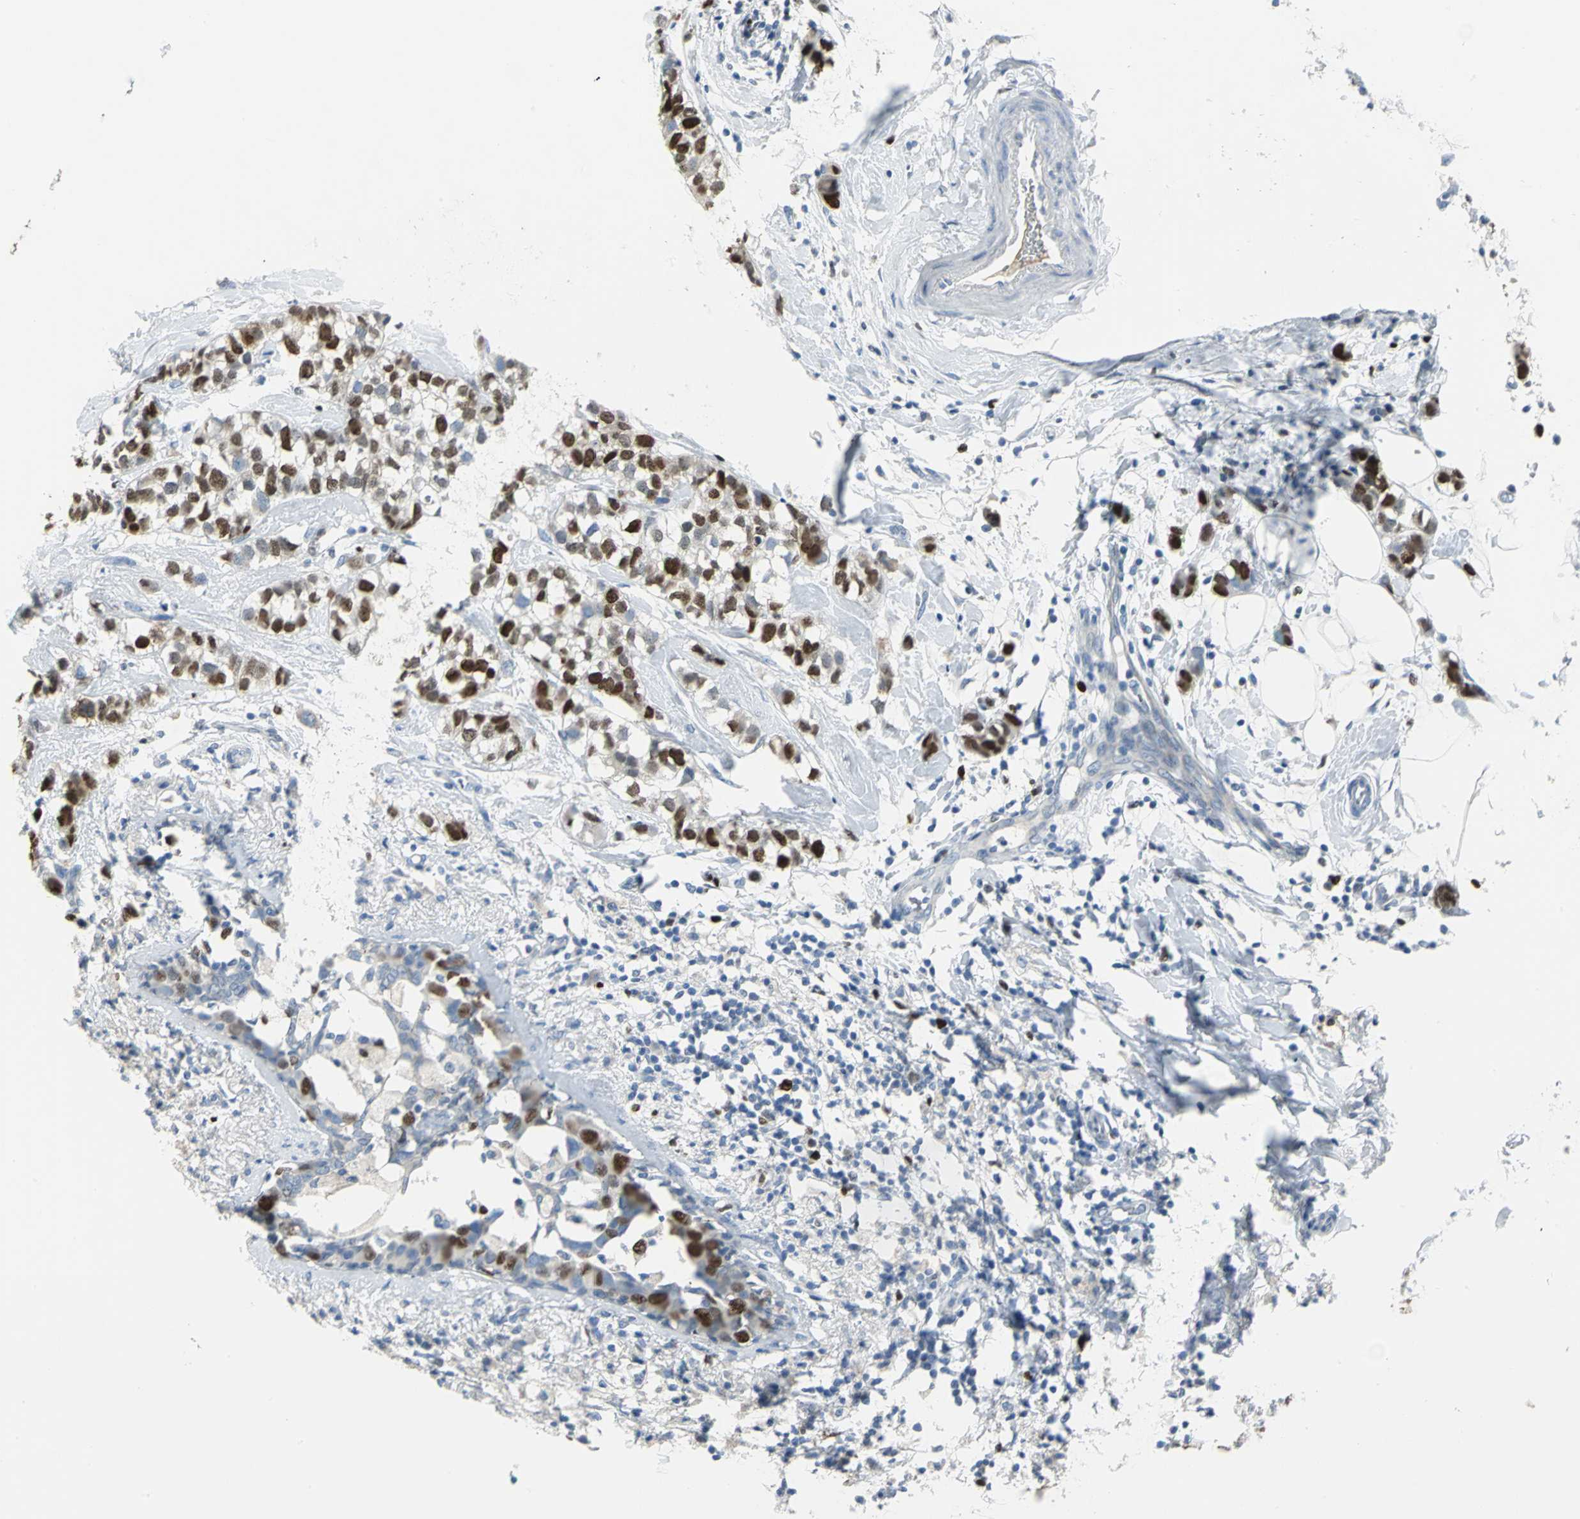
{"staining": {"intensity": "strong", "quantity": ">75%", "location": "nuclear"}, "tissue": "breast cancer", "cell_type": "Tumor cells", "image_type": "cancer", "snomed": [{"axis": "morphology", "description": "Normal tissue, NOS"}, {"axis": "morphology", "description": "Duct carcinoma"}, {"axis": "topography", "description": "Breast"}], "caption": "Immunohistochemical staining of human breast intraductal carcinoma shows strong nuclear protein expression in about >75% of tumor cells.", "gene": "MCM4", "patient": {"sex": "female", "age": 50}}